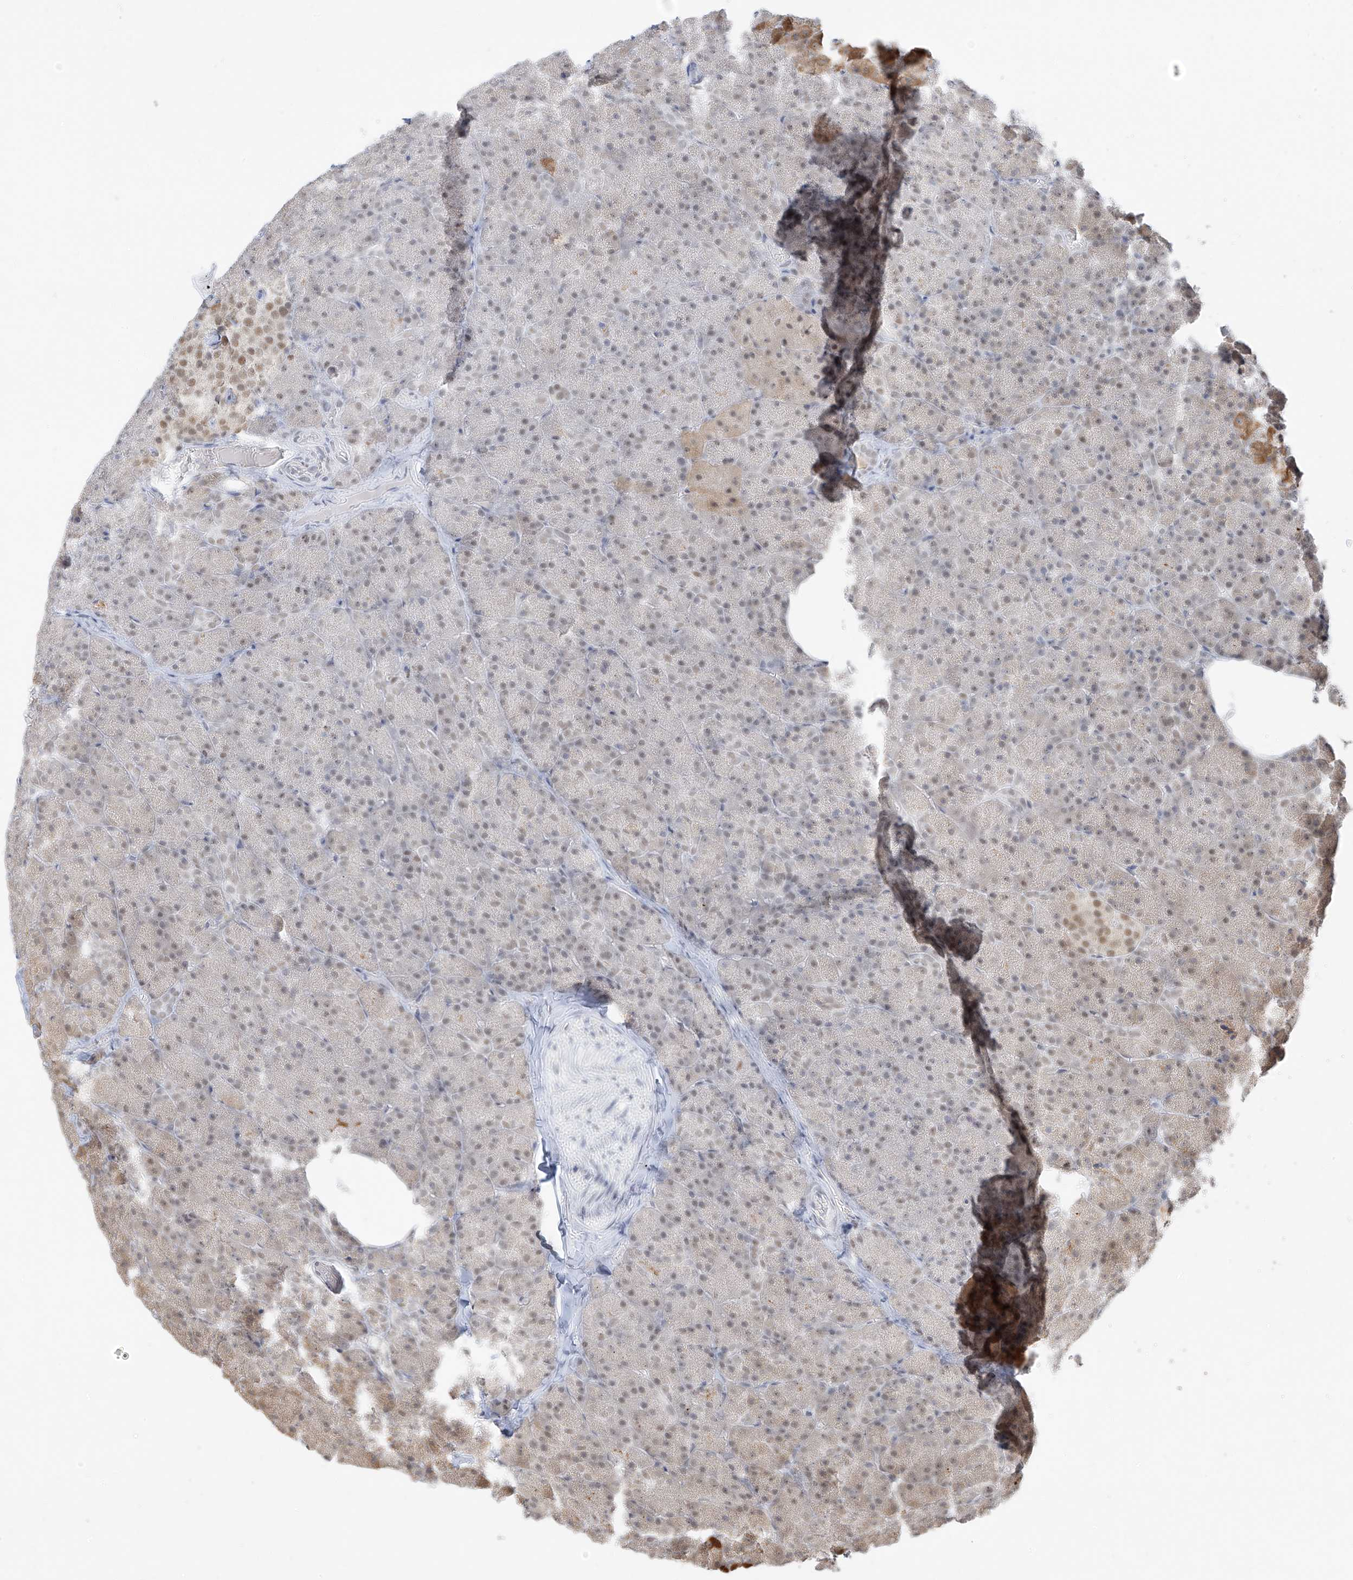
{"staining": {"intensity": "moderate", "quantity": "25%-75%", "location": "nuclear"}, "tissue": "pancreas", "cell_type": "Exocrine glandular cells", "image_type": "normal", "snomed": [{"axis": "morphology", "description": "Normal tissue, NOS"}, {"axis": "morphology", "description": "Carcinoid, malignant, NOS"}, {"axis": "topography", "description": "Pancreas"}], "caption": "The photomicrograph displays immunohistochemical staining of unremarkable pancreas. There is moderate nuclear staining is present in about 25%-75% of exocrine glandular cells. The staining was performed using DAB (3,3'-diaminobenzidine) to visualize the protein expression in brown, while the nuclei were stained in blue with hematoxylin (Magnification: 20x).", "gene": "ZMYM2", "patient": {"sex": "female", "age": 35}}